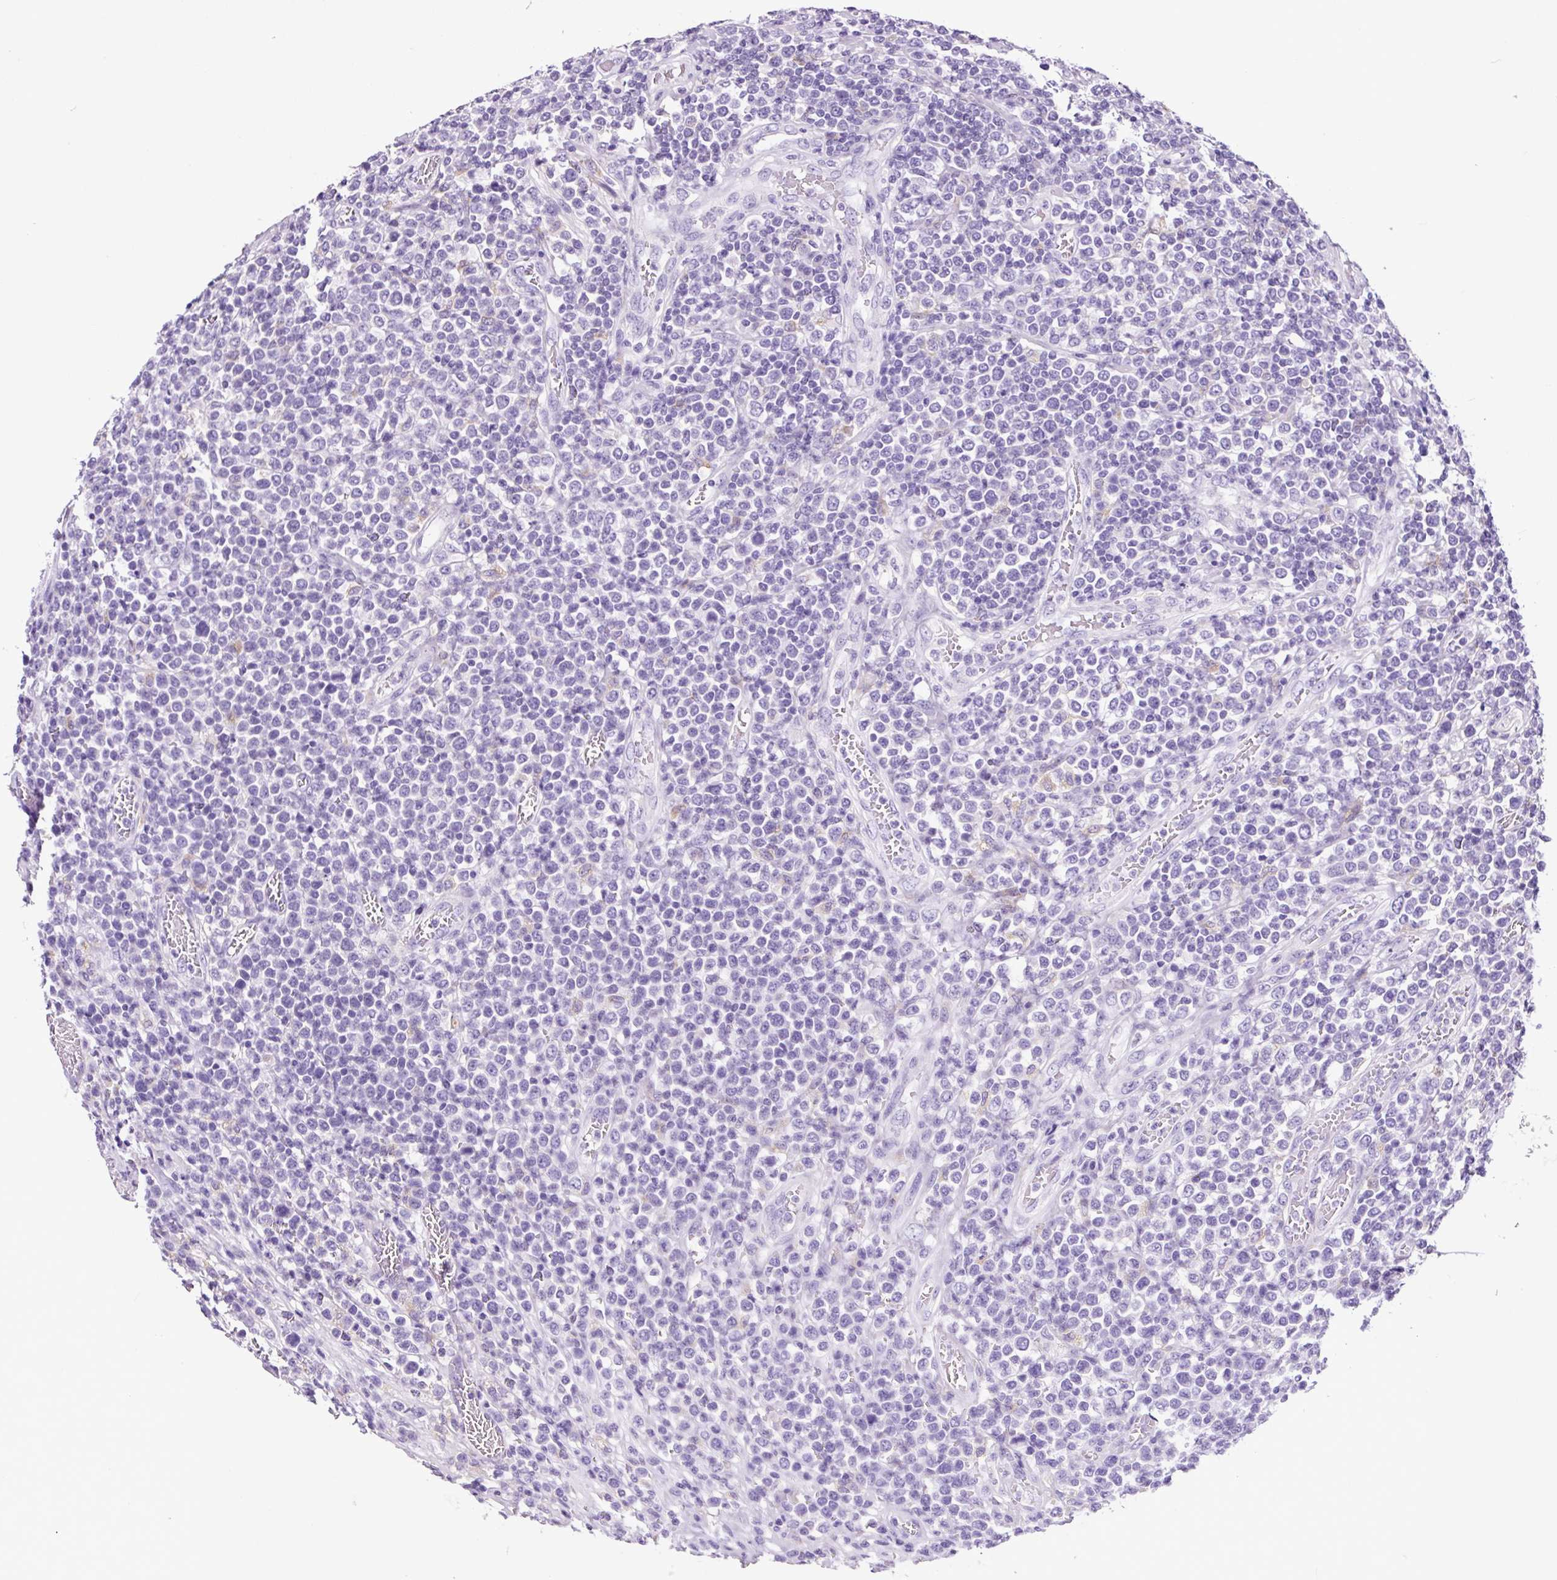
{"staining": {"intensity": "negative", "quantity": "none", "location": "none"}, "tissue": "lymphoma", "cell_type": "Tumor cells", "image_type": "cancer", "snomed": [{"axis": "morphology", "description": "Malignant lymphoma, non-Hodgkin's type, High grade"}, {"axis": "topography", "description": "Soft tissue"}], "caption": "An IHC photomicrograph of lymphoma is shown. There is no staining in tumor cells of lymphoma.", "gene": "FBXL7", "patient": {"sex": "female", "age": 56}}